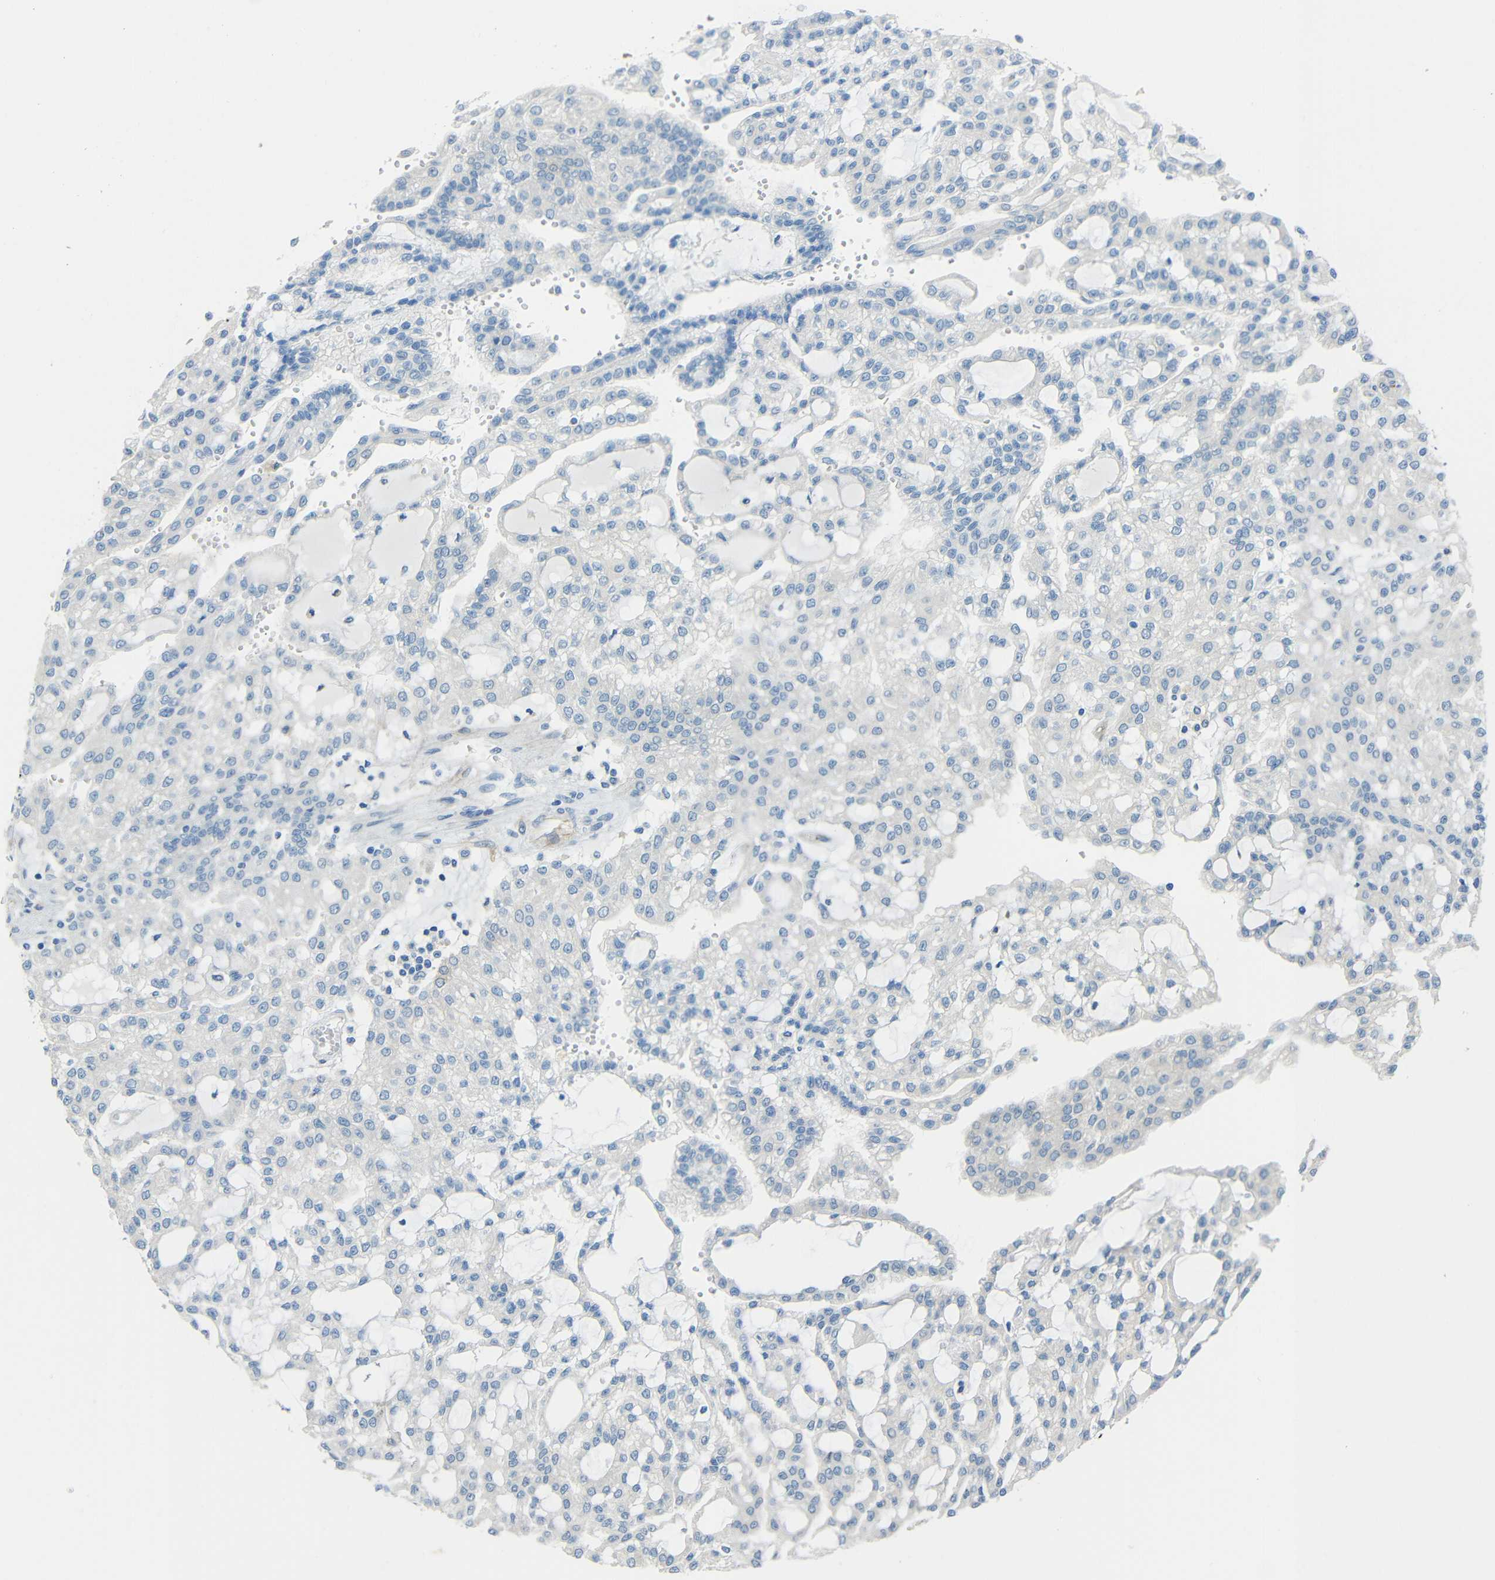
{"staining": {"intensity": "negative", "quantity": "none", "location": "none"}, "tissue": "renal cancer", "cell_type": "Tumor cells", "image_type": "cancer", "snomed": [{"axis": "morphology", "description": "Adenocarcinoma, NOS"}, {"axis": "topography", "description": "Kidney"}], "caption": "High magnification brightfield microscopy of renal cancer stained with DAB (3,3'-diaminobenzidine) (brown) and counterstained with hematoxylin (blue): tumor cells show no significant staining.", "gene": "DCLK1", "patient": {"sex": "male", "age": 63}}